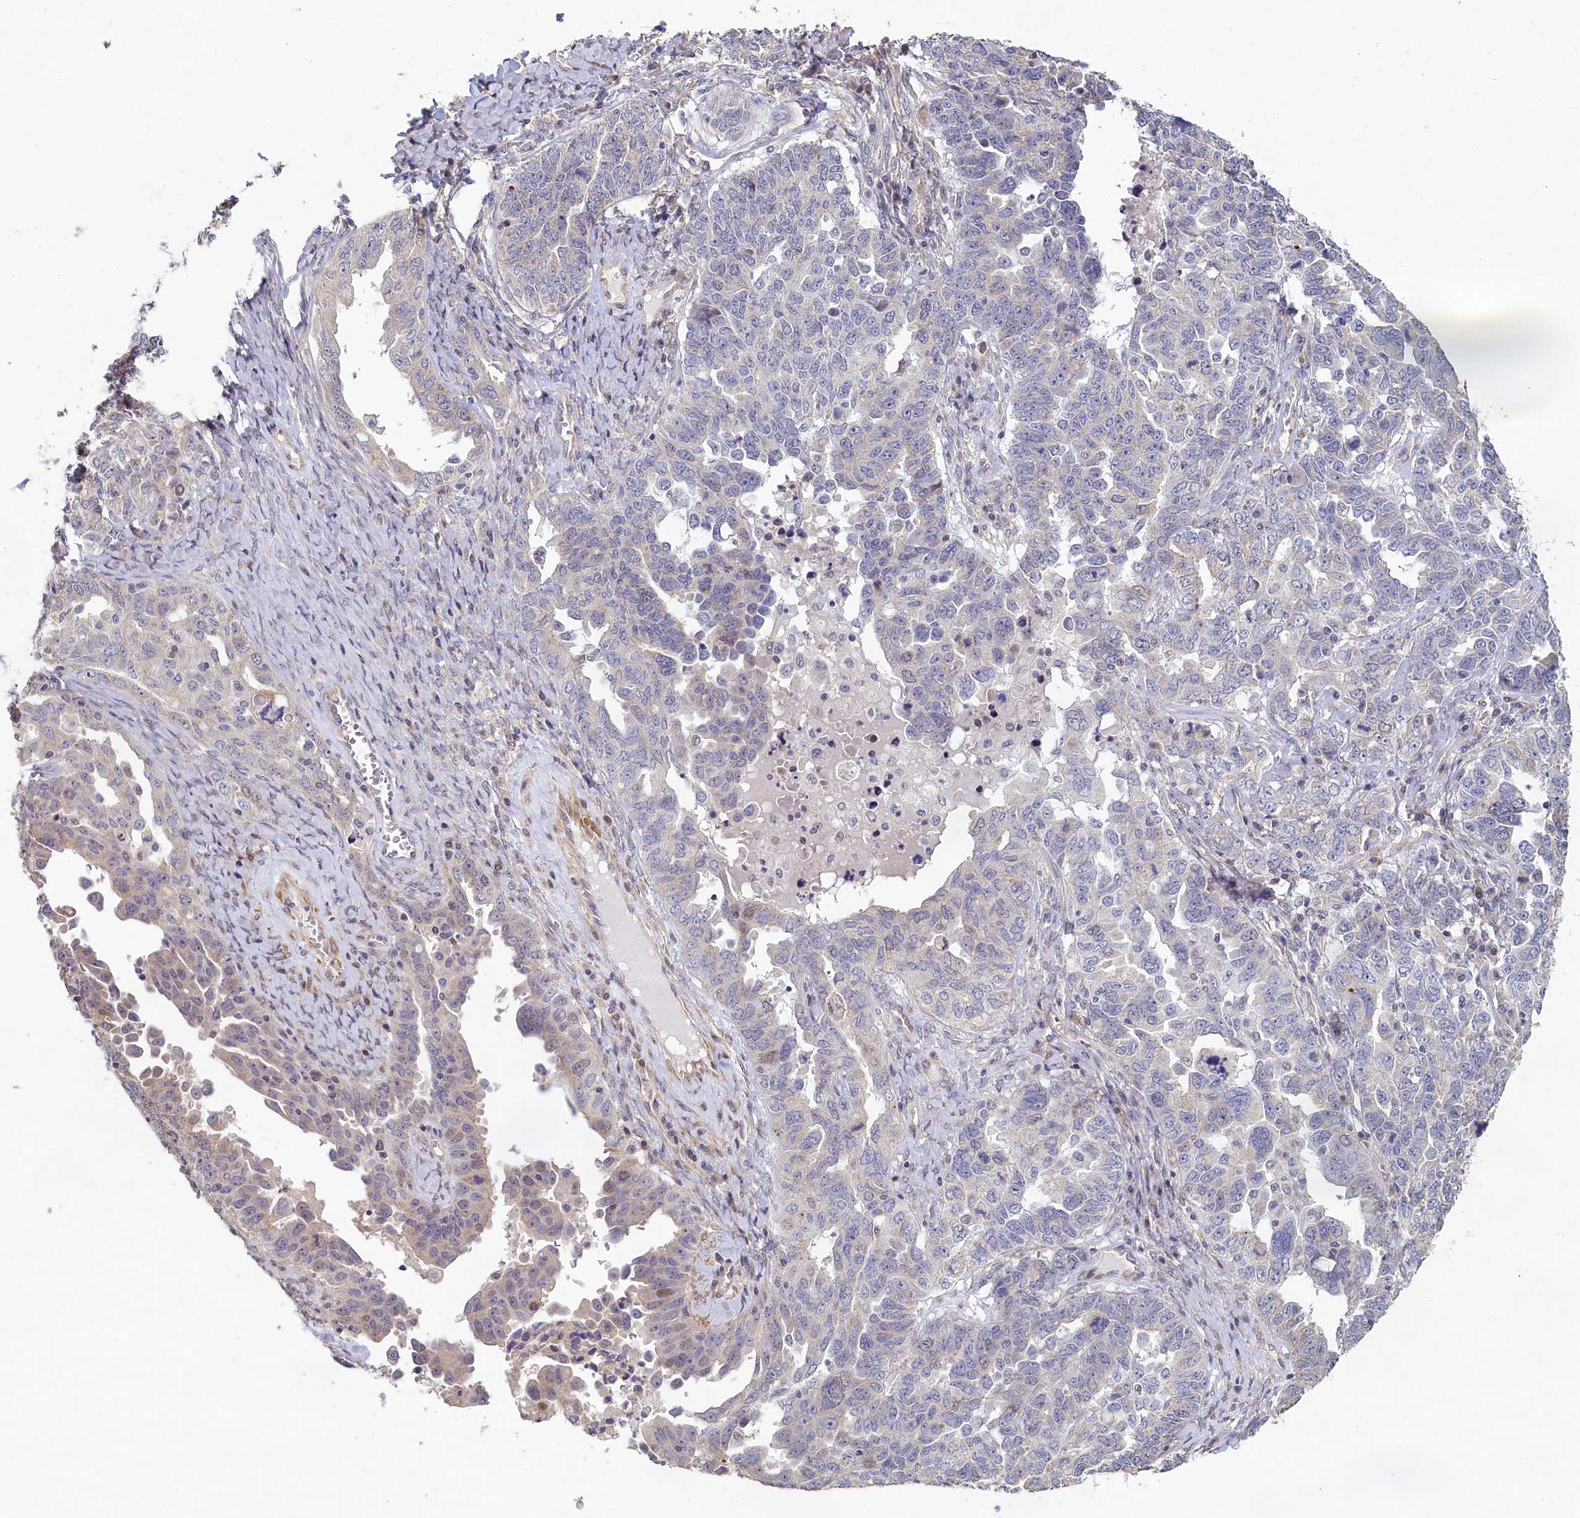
{"staining": {"intensity": "weak", "quantity": "<25%", "location": "cytoplasmic/membranous"}, "tissue": "ovarian cancer", "cell_type": "Tumor cells", "image_type": "cancer", "snomed": [{"axis": "morphology", "description": "Carcinoma, endometroid"}, {"axis": "topography", "description": "Ovary"}], "caption": "DAB immunohistochemical staining of human ovarian cancer (endometroid carcinoma) demonstrates no significant expression in tumor cells.", "gene": "DIXDC1", "patient": {"sex": "female", "age": 62}}